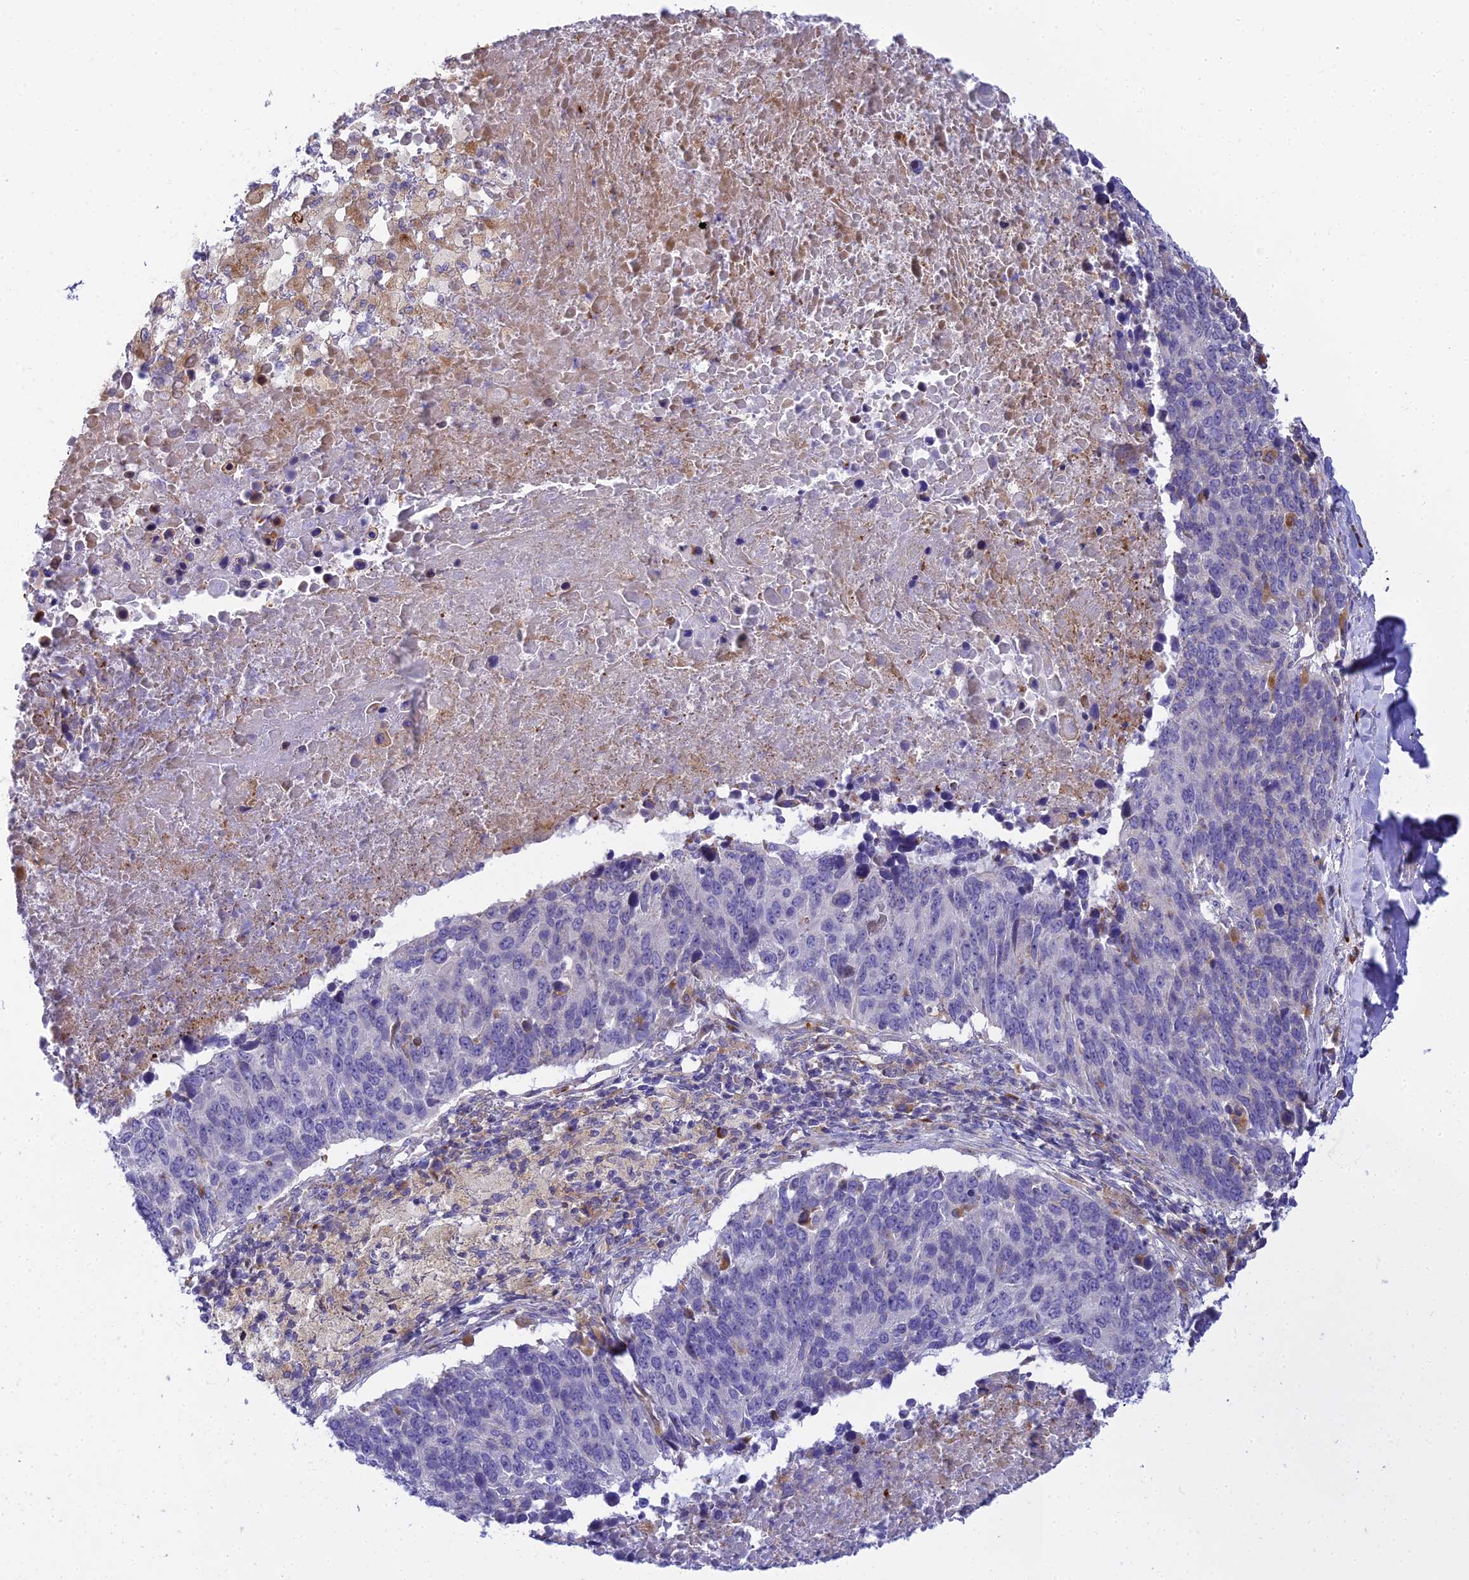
{"staining": {"intensity": "negative", "quantity": "none", "location": "none"}, "tissue": "lung cancer", "cell_type": "Tumor cells", "image_type": "cancer", "snomed": [{"axis": "morphology", "description": "Normal tissue, NOS"}, {"axis": "morphology", "description": "Squamous cell carcinoma, NOS"}, {"axis": "topography", "description": "Lymph node"}, {"axis": "topography", "description": "Lung"}], "caption": "Protein analysis of lung cancer displays no significant staining in tumor cells. The staining is performed using DAB (3,3'-diaminobenzidine) brown chromogen with nuclei counter-stained in using hematoxylin.", "gene": "CLCN7", "patient": {"sex": "male", "age": 66}}